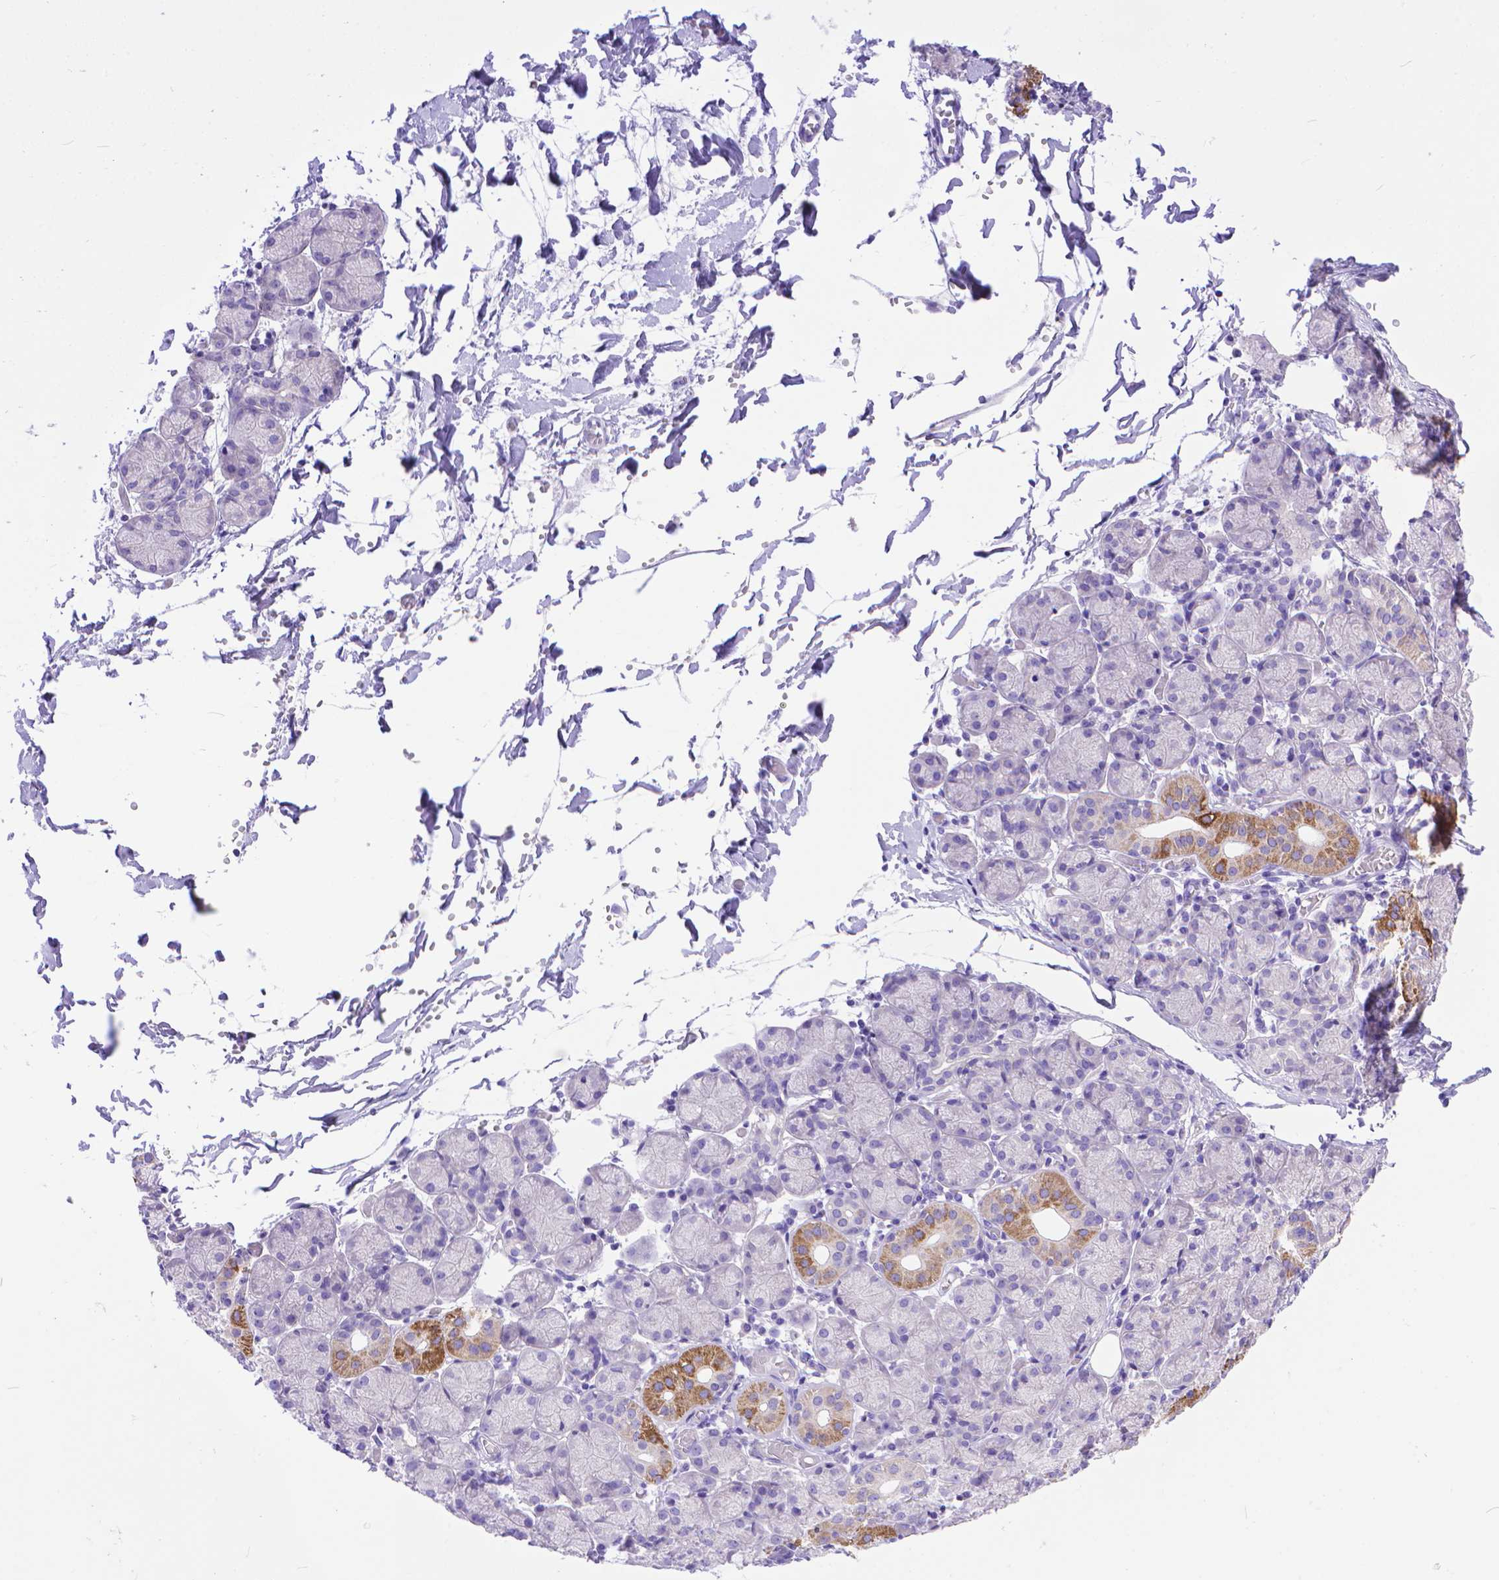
{"staining": {"intensity": "strong", "quantity": "<25%", "location": "cytoplasmic/membranous"}, "tissue": "salivary gland", "cell_type": "Glandular cells", "image_type": "normal", "snomed": [{"axis": "morphology", "description": "Normal tissue, NOS"}, {"axis": "topography", "description": "Salivary gland"}, {"axis": "topography", "description": "Peripheral nerve tissue"}], "caption": "This is a histology image of immunohistochemistry staining of unremarkable salivary gland, which shows strong positivity in the cytoplasmic/membranous of glandular cells.", "gene": "DHRS2", "patient": {"sex": "female", "age": 24}}